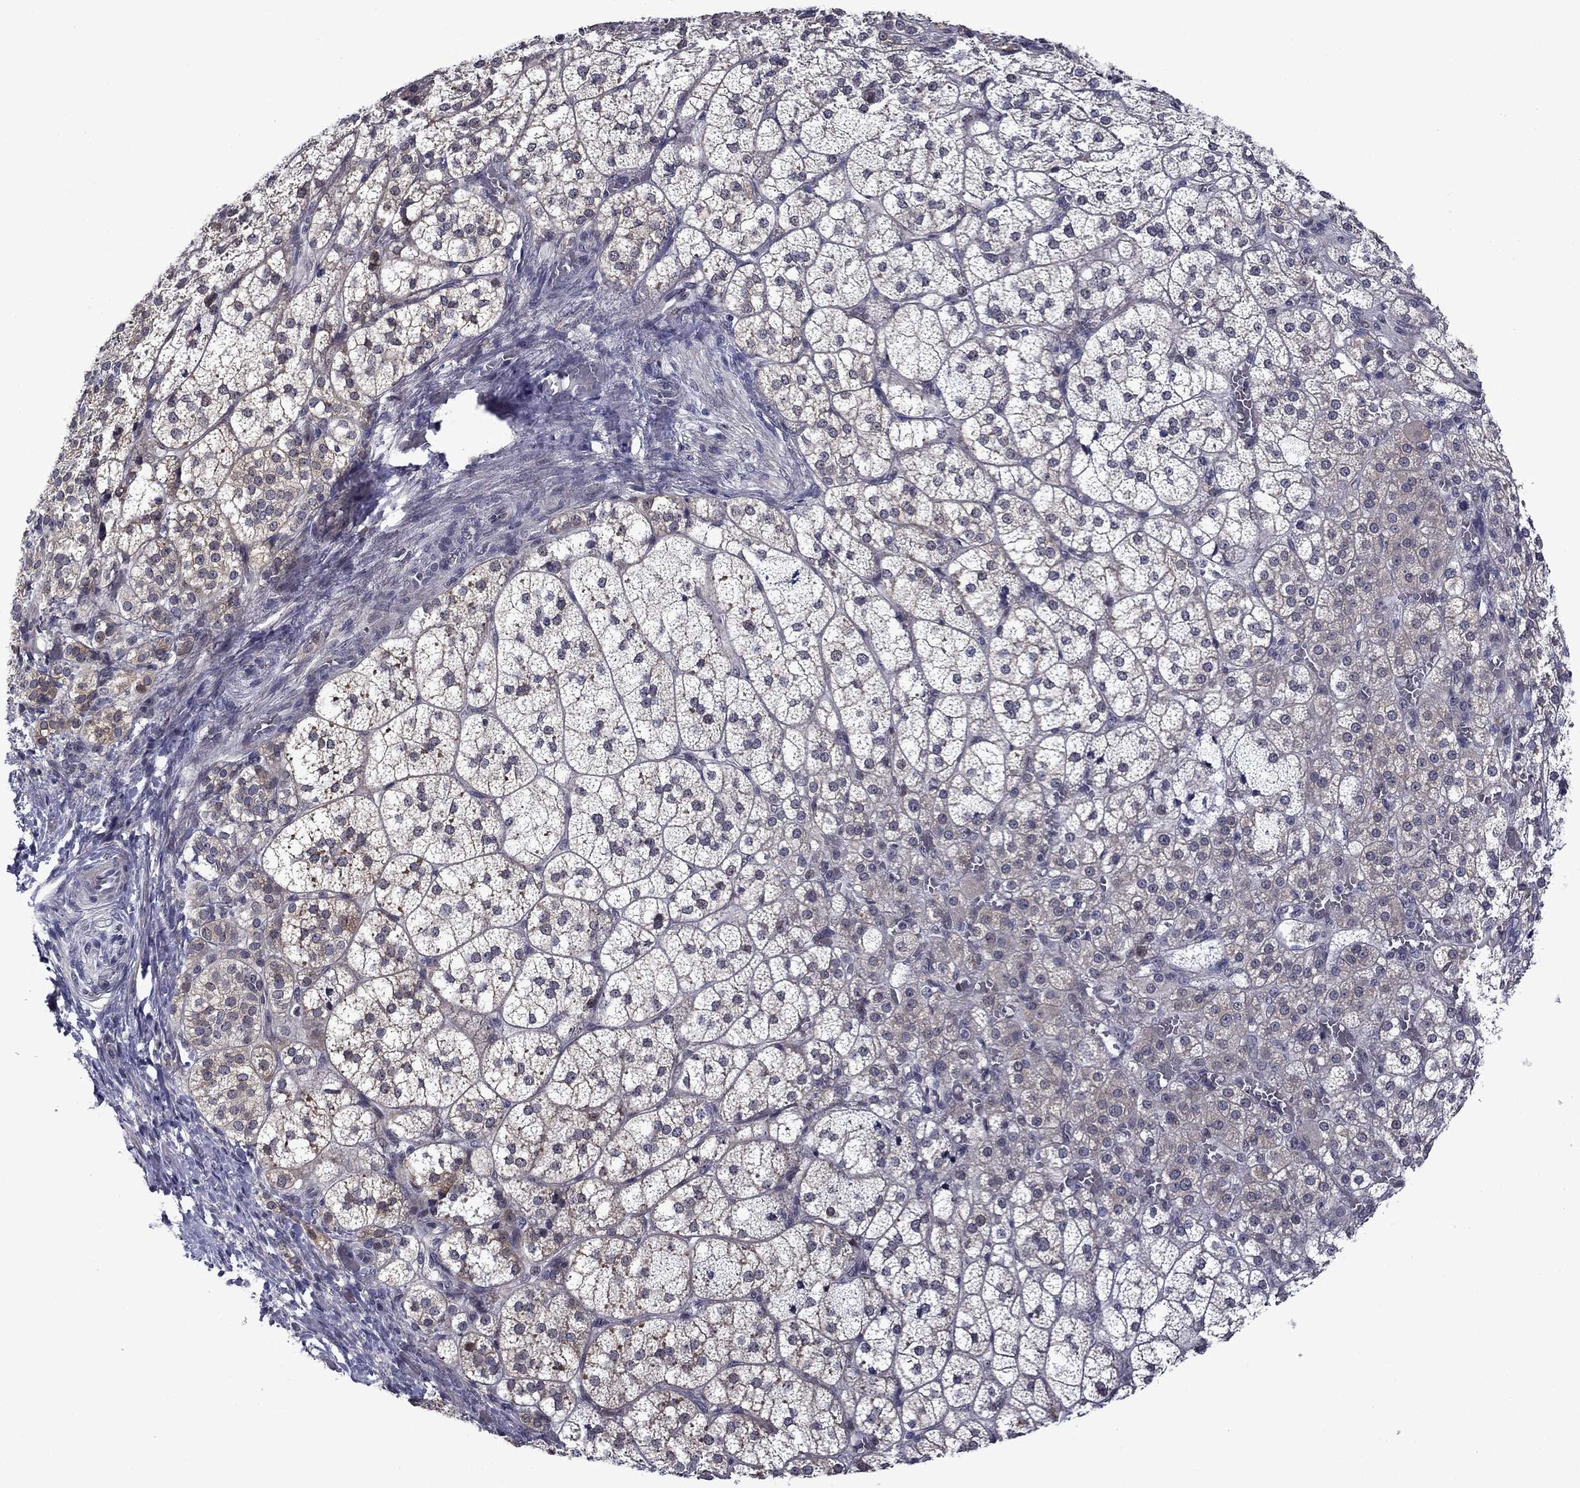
{"staining": {"intensity": "weak", "quantity": "<25%", "location": "cytoplasmic/membranous"}, "tissue": "adrenal gland", "cell_type": "Glandular cells", "image_type": "normal", "snomed": [{"axis": "morphology", "description": "Normal tissue, NOS"}, {"axis": "topography", "description": "Adrenal gland"}], "caption": "A micrograph of adrenal gland stained for a protein displays no brown staining in glandular cells. (DAB immunohistochemistry (IHC), high magnification).", "gene": "B3GAT1", "patient": {"sex": "female", "age": 60}}